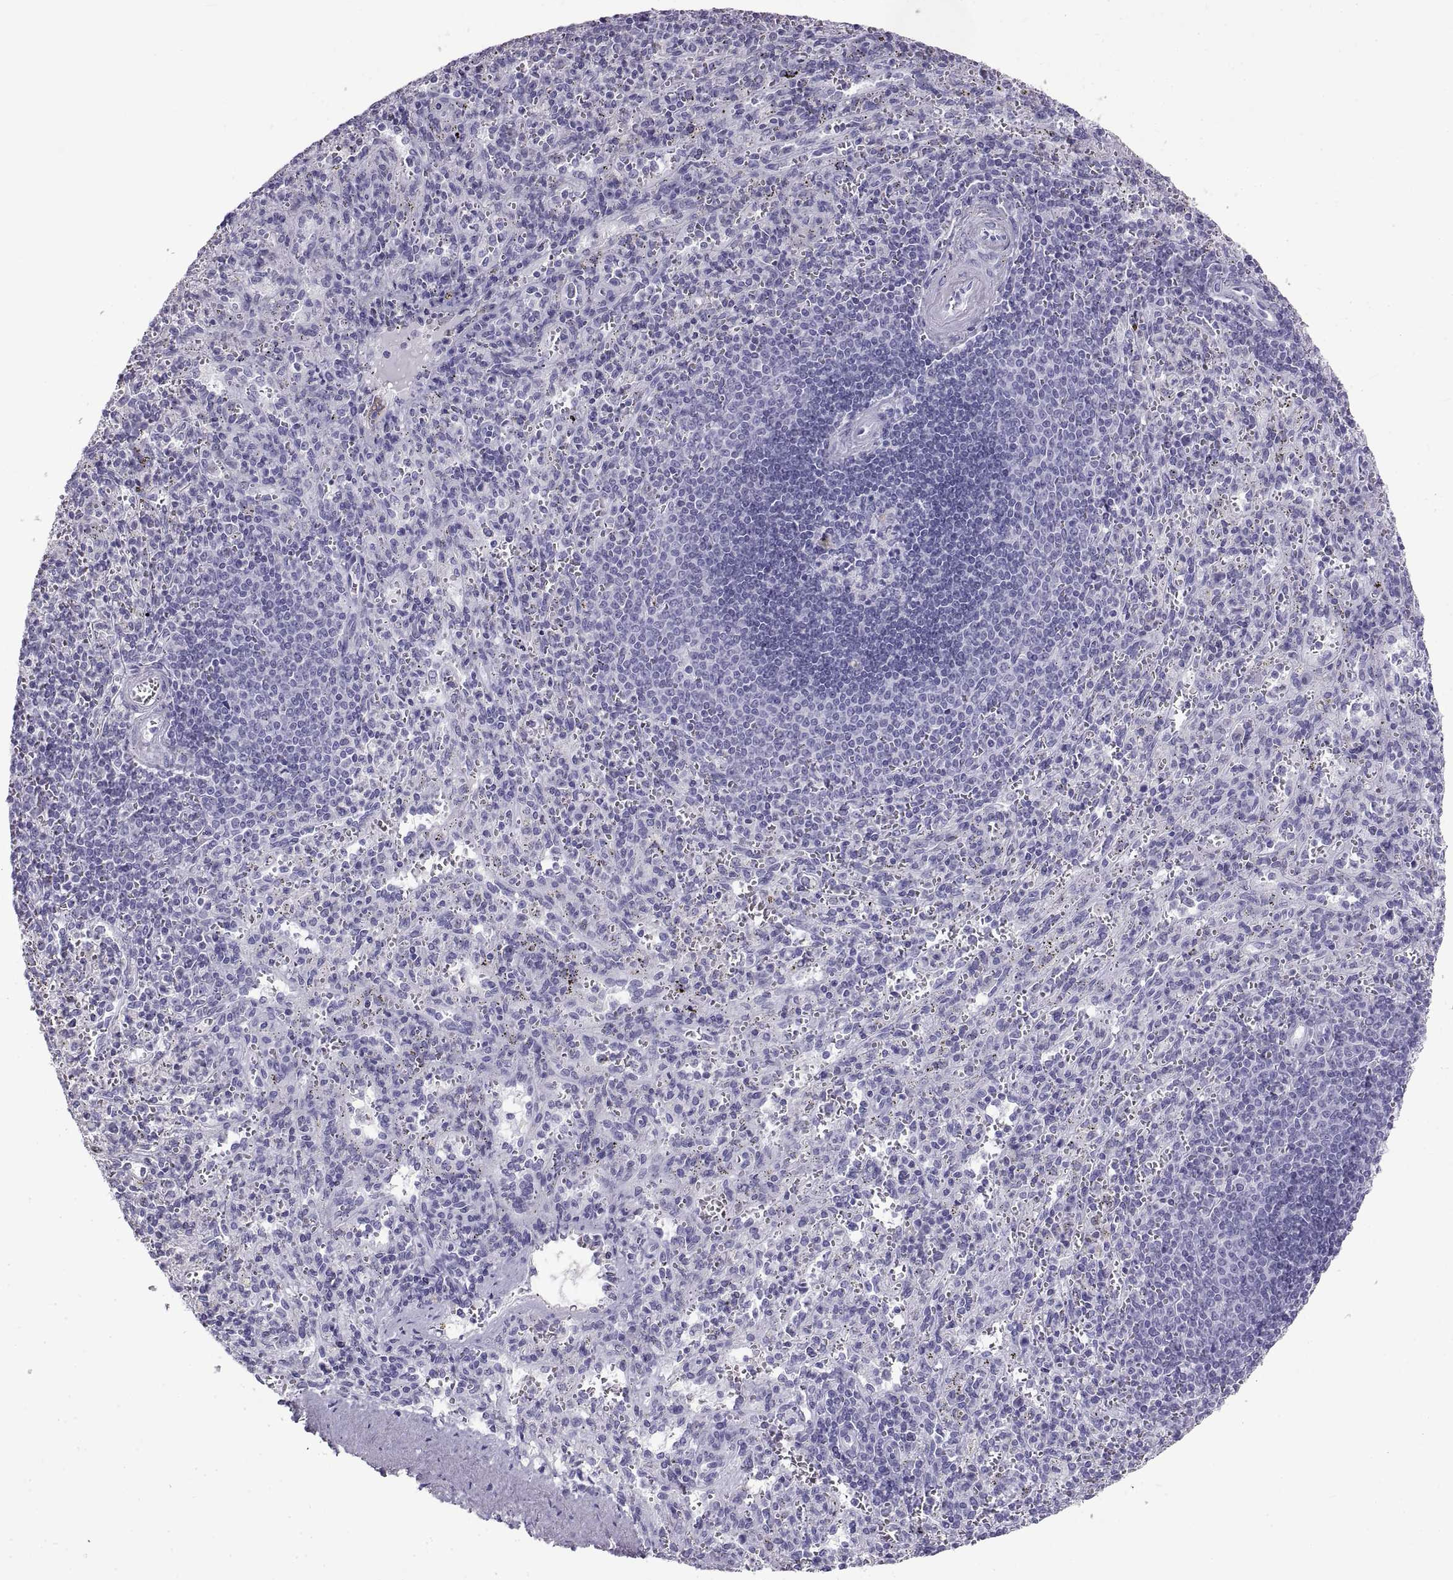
{"staining": {"intensity": "negative", "quantity": "none", "location": "none"}, "tissue": "spleen", "cell_type": "Cells in red pulp", "image_type": "normal", "snomed": [{"axis": "morphology", "description": "Normal tissue, NOS"}, {"axis": "topography", "description": "Spleen"}], "caption": "This is an immunohistochemistry (IHC) histopathology image of normal spleen. There is no positivity in cells in red pulp.", "gene": "RLBP1", "patient": {"sex": "male", "age": 57}}